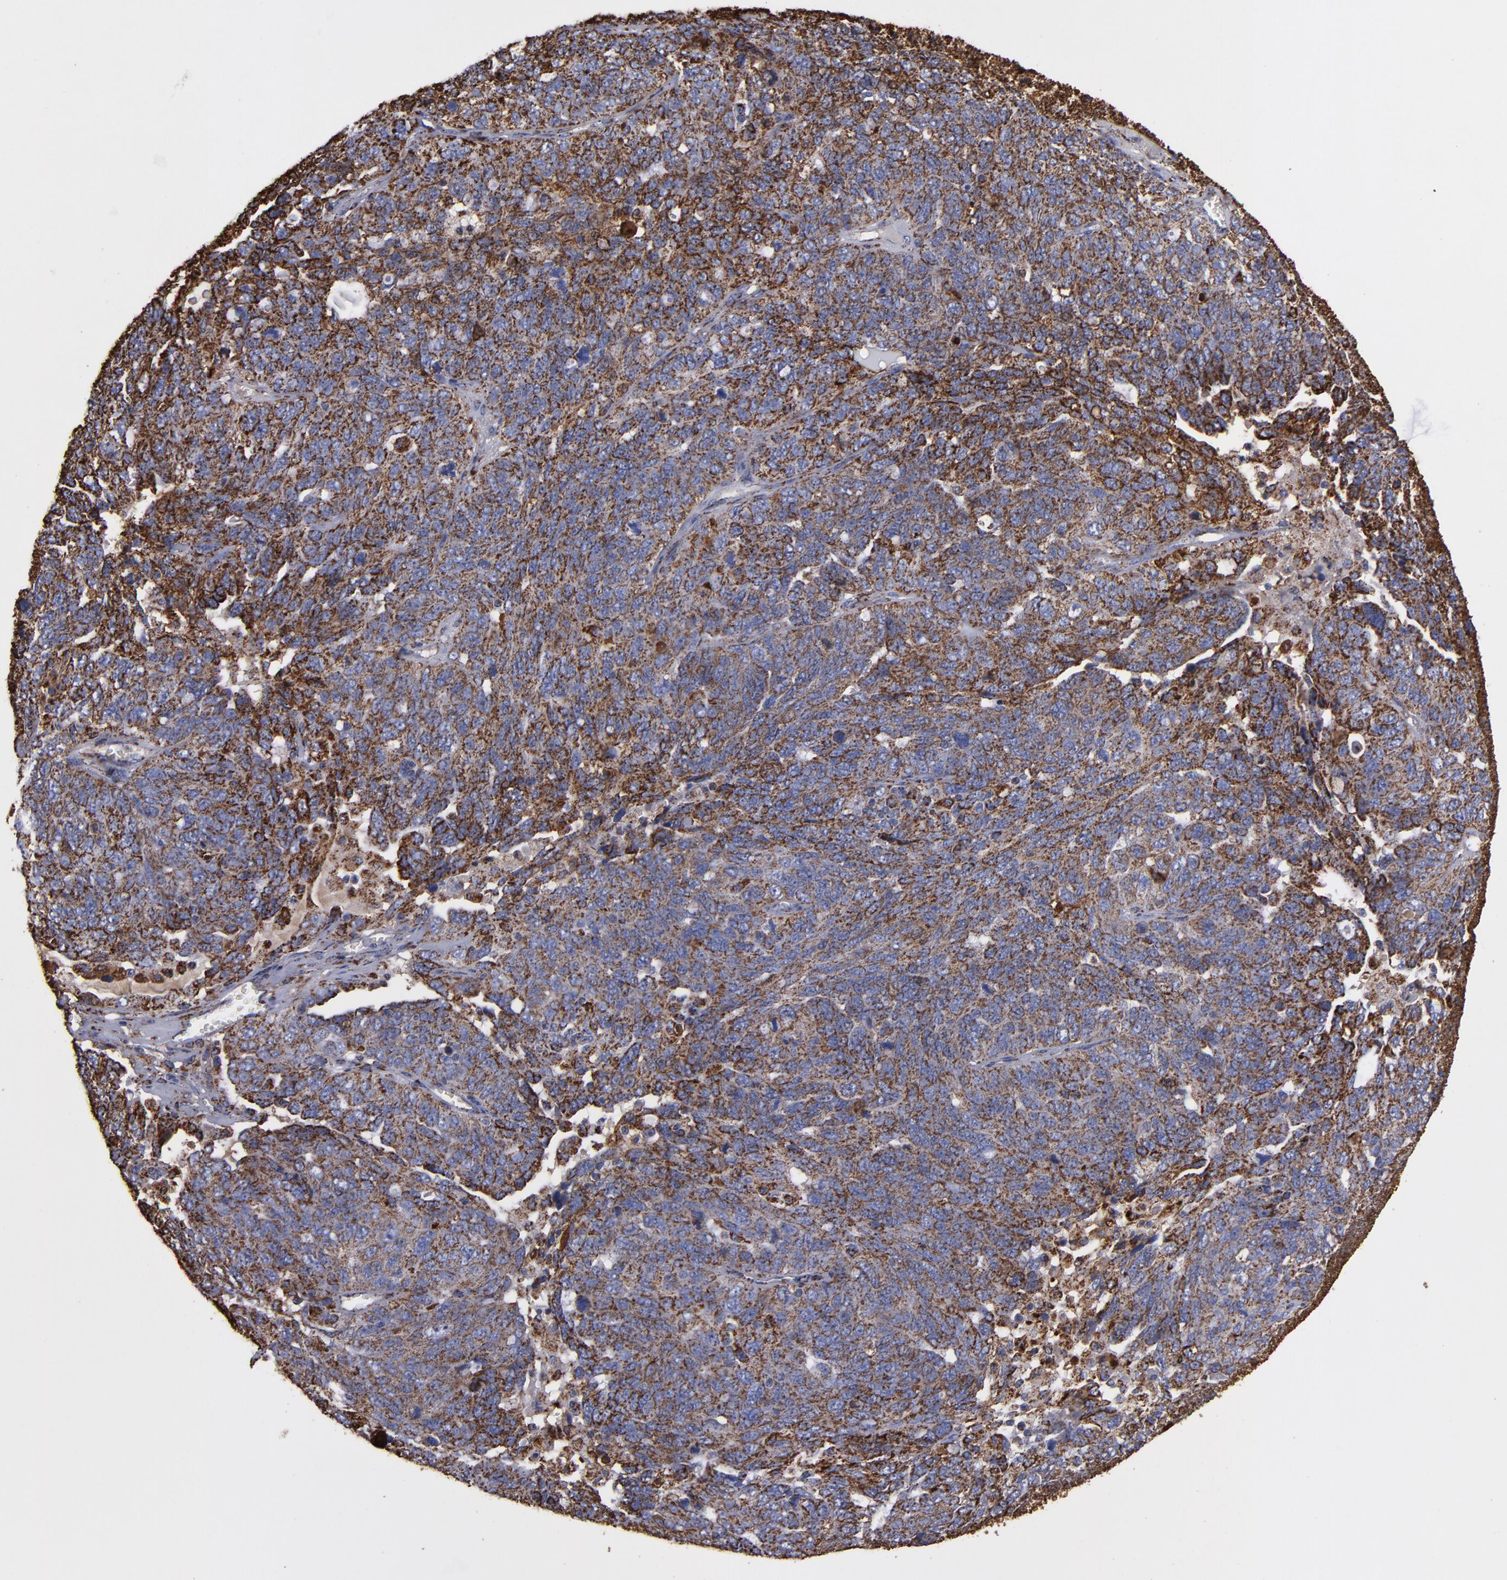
{"staining": {"intensity": "strong", "quantity": ">75%", "location": "cytoplasmic/membranous"}, "tissue": "ovarian cancer", "cell_type": "Tumor cells", "image_type": "cancer", "snomed": [{"axis": "morphology", "description": "Cystadenocarcinoma, serous, NOS"}, {"axis": "topography", "description": "Ovary"}], "caption": "Protein positivity by immunohistochemistry (IHC) reveals strong cytoplasmic/membranous positivity in approximately >75% of tumor cells in ovarian cancer (serous cystadenocarcinoma).", "gene": "SOD2", "patient": {"sex": "female", "age": 71}}